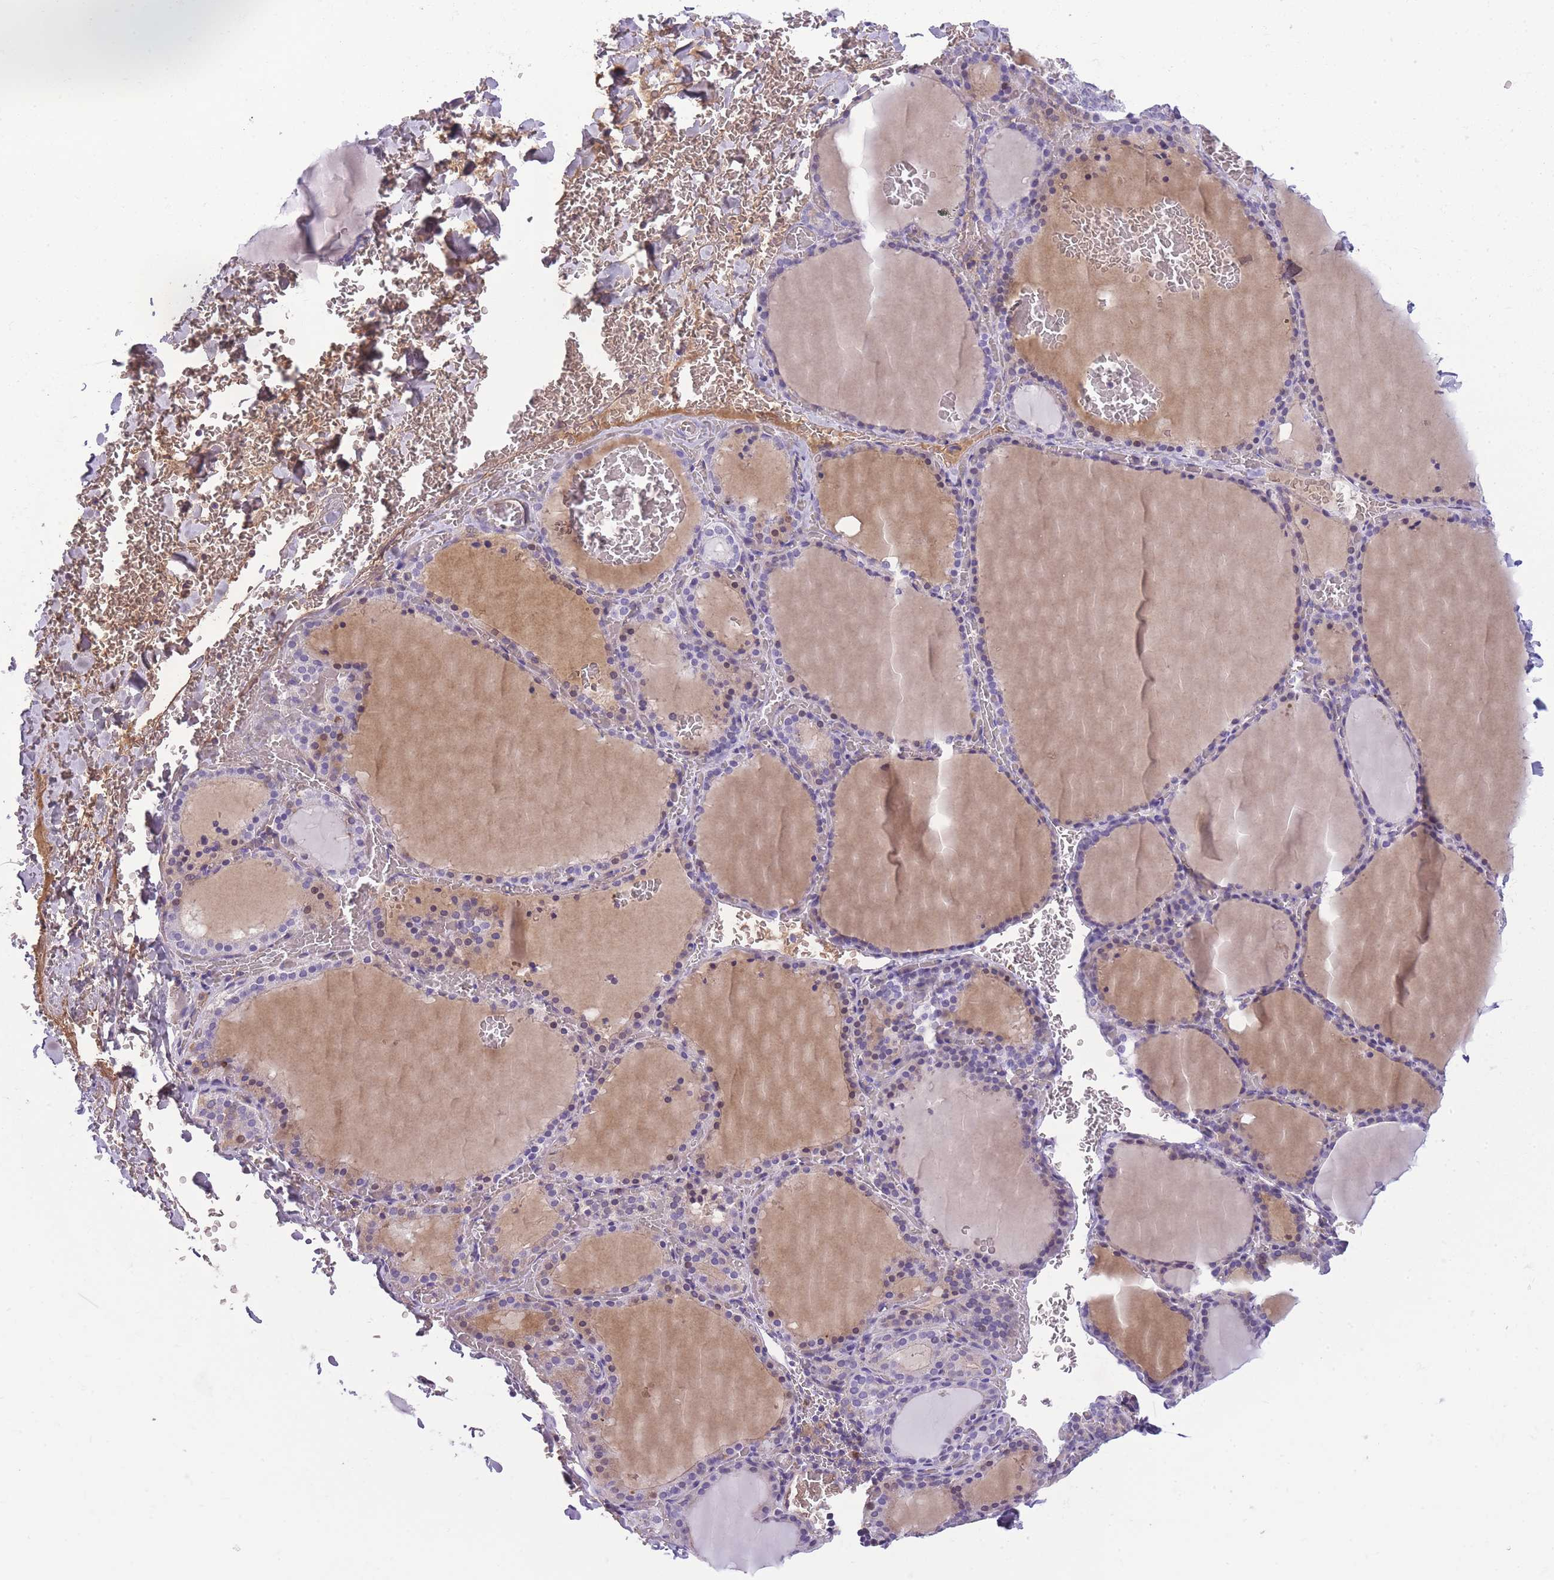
{"staining": {"intensity": "negative", "quantity": "none", "location": "none"}, "tissue": "thyroid gland", "cell_type": "Glandular cells", "image_type": "normal", "snomed": [{"axis": "morphology", "description": "Normal tissue, NOS"}, {"axis": "topography", "description": "Thyroid gland"}], "caption": "Thyroid gland stained for a protein using IHC demonstrates no expression glandular cells.", "gene": "GNAT1", "patient": {"sex": "female", "age": 39}}